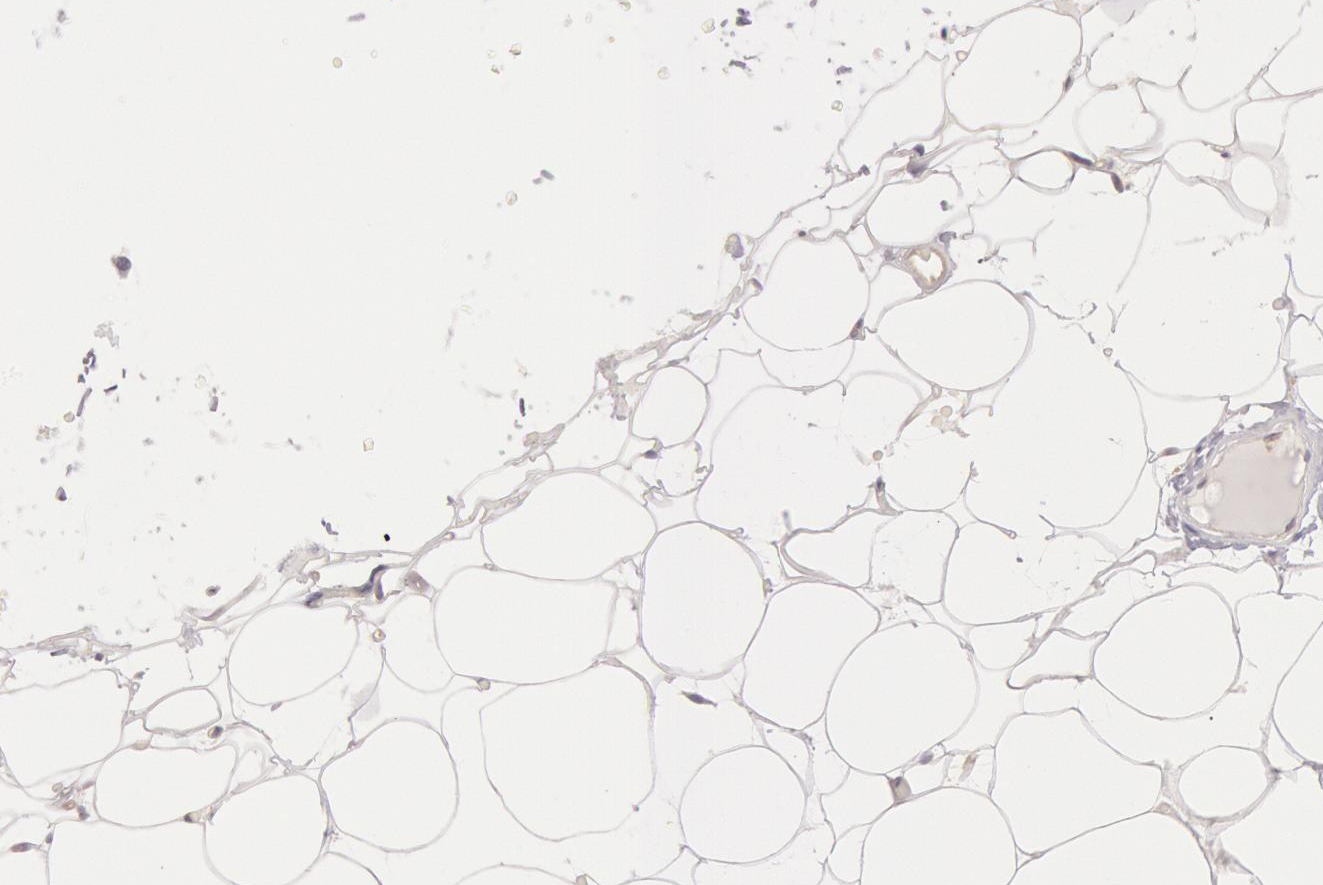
{"staining": {"intensity": "weak", "quantity": ">75%", "location": "nuclear"}, "tissue": "adipose tissue", "cell_type": "Adipocytes", "image_type": "normal", "snomed": [{"axis": "morphology", "description": "Normal tissue, NOS"}, {"axis": "morphology", "description": "Fibrosis, NOS"}, {"axis": "topography", "description": "Breast"}], "caption": "IHC histopathology image of unremarkable adipose tissue: adipose tissue stained using immunohistochemistry exhibits low levels of weak protein expression localized specifically in the nuclear of adipocytes, appearing as a nuclear brown color.", "gene": "HIF1A", "patient": {"sex": "female", "age": 24}}